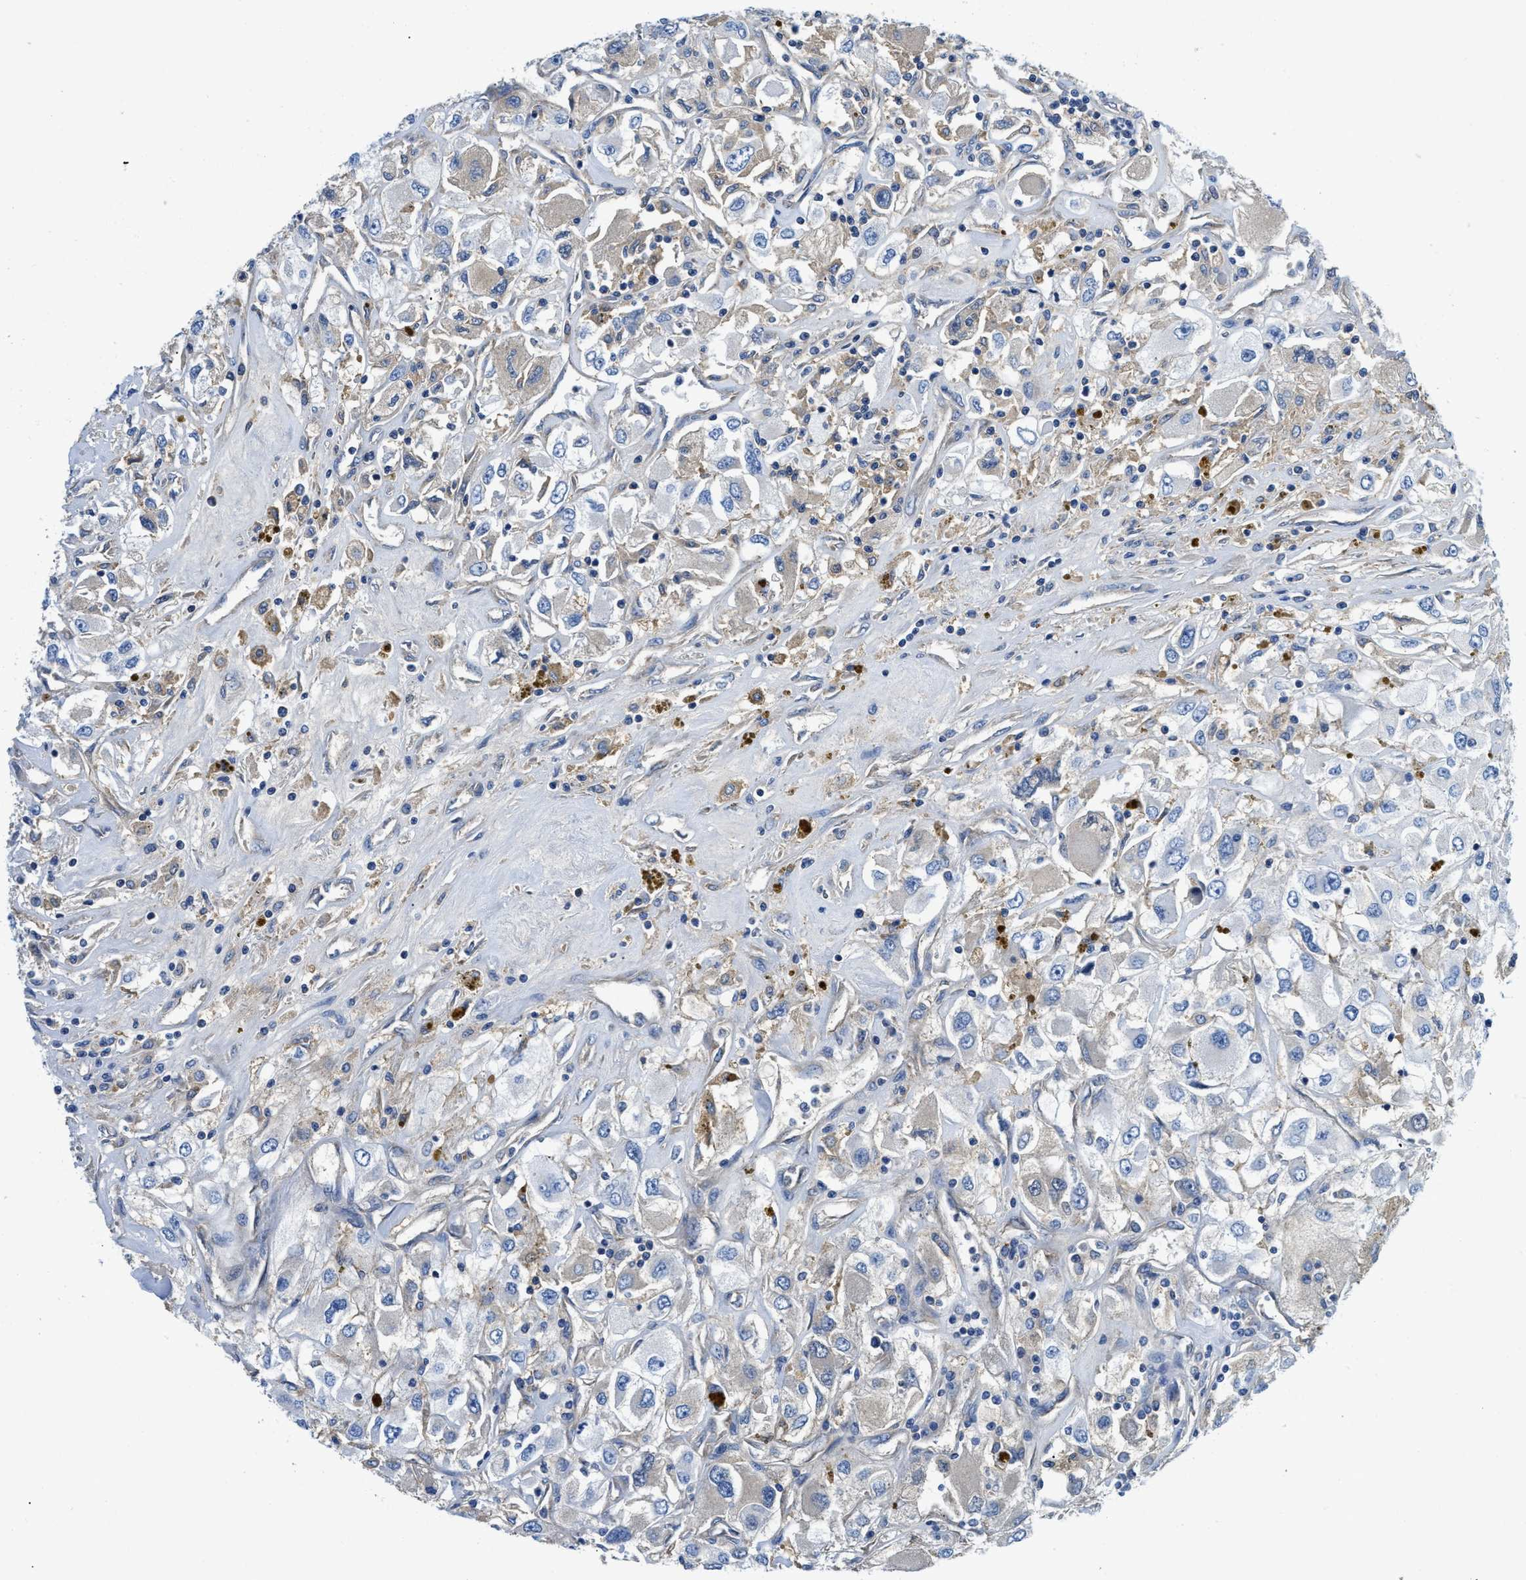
{"staining": {"intensity": "weak", "quantity": "<25%", "location": "cytoplasmic/membranous"}, "tissue": "renal cancer", "cell_type": "Tumor cells", "image_type": "cancer", "snomed": [{"axis": "morphology", "description": "Adenocarcinoma, NOS"}, {"axis": "topography", "description": "Kidney"}], "caption": "Immunohistochemical staining of human renal cancer (adenocarcinoma) demonstrates no significant expression in tumor cells. (Stains: DAB (3,3'-diaminobenzidine) IHC with hematoxylin counter stain, Microscopy: brightfield microscopy at high magnification).", "gene": "STAT2", "patient": {"sex": "female", "age": 52}}